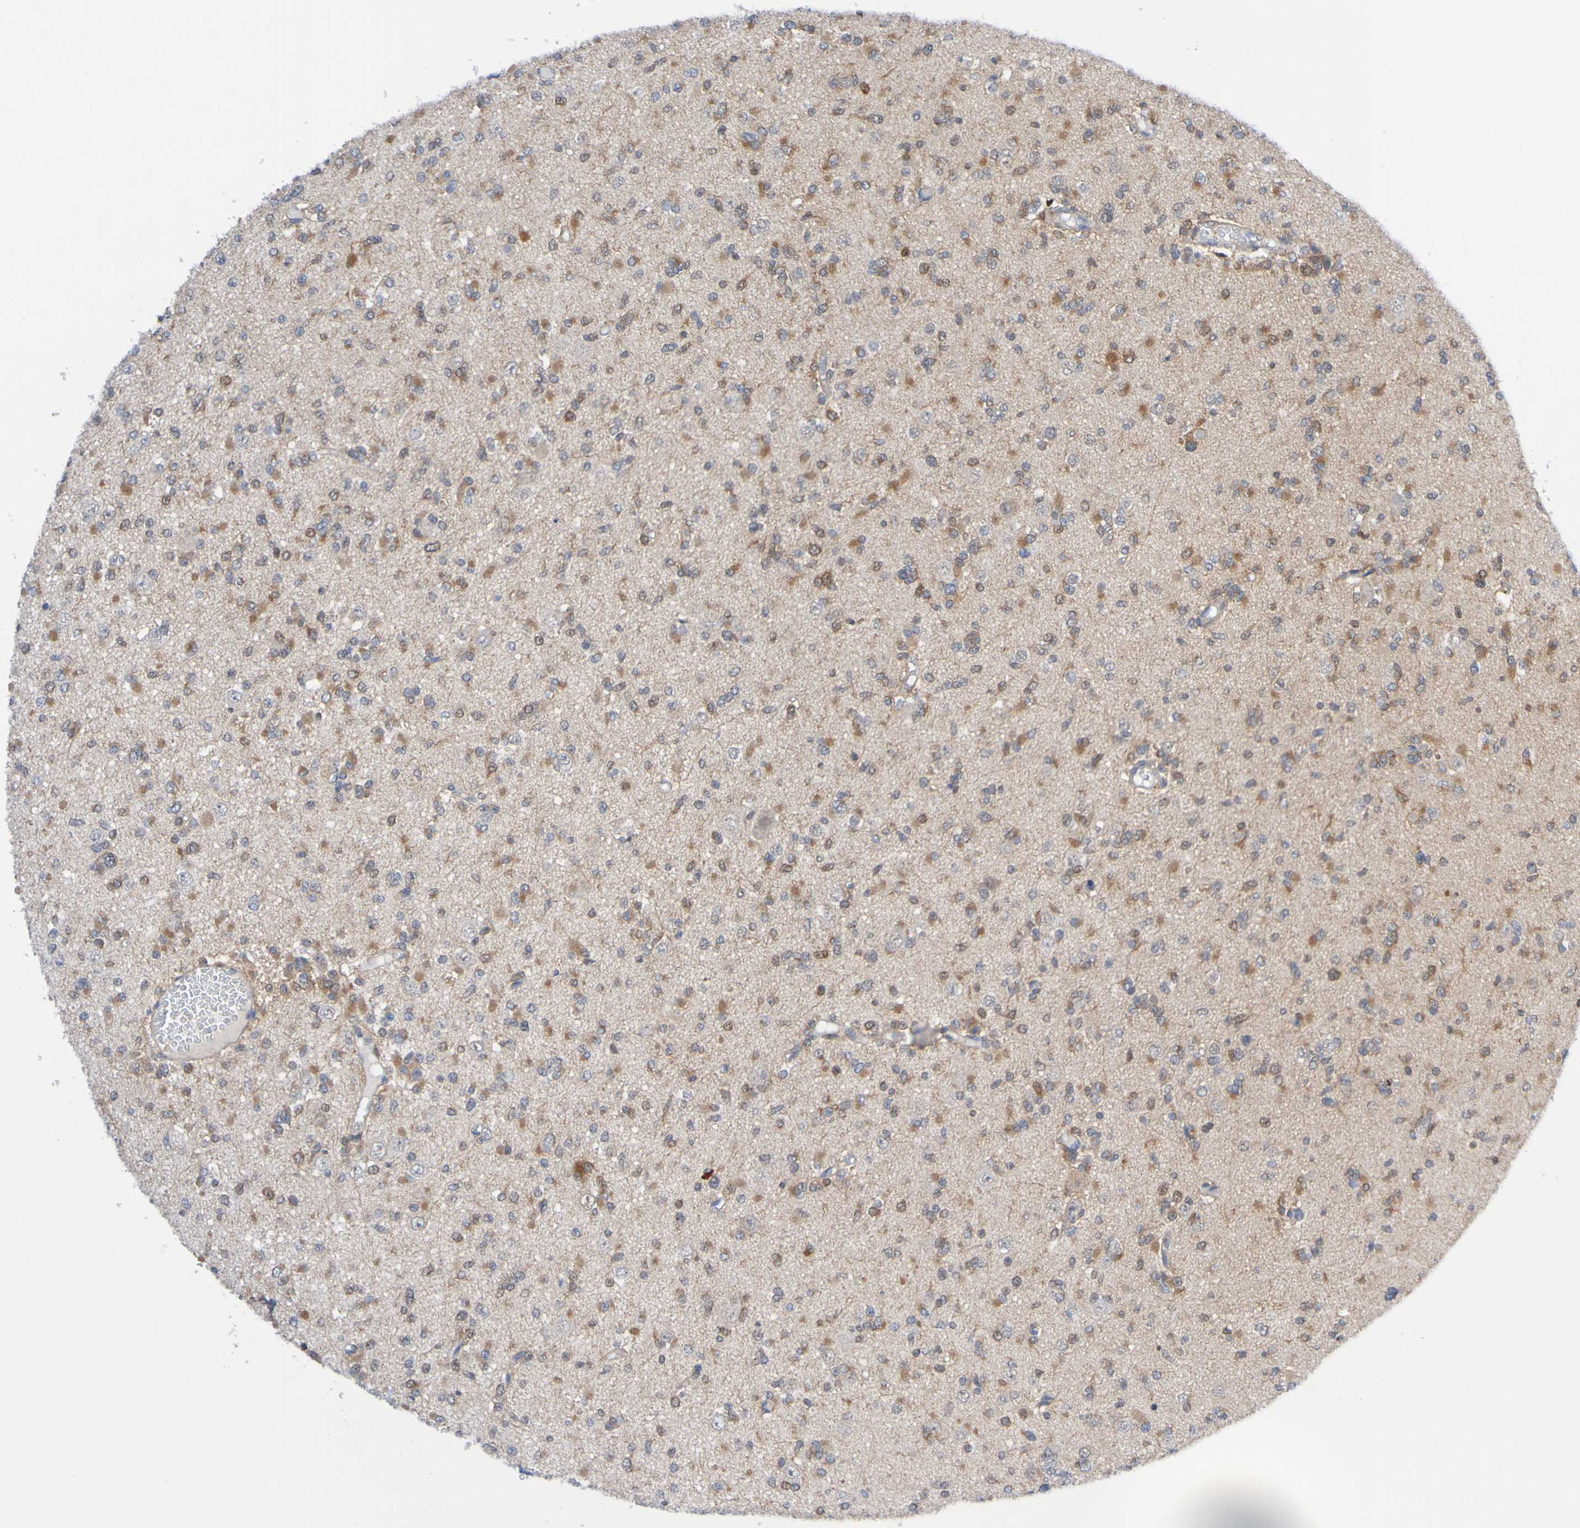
{"staining": {"intensity": "weak", "quantity": "25%-75%", "location": "cytoplasmic/membranous"}, "tissue": "glioma", "cell_type": "Tumor cells", "image_type": "cancer", "snomed": [{"axis": "morphology", "description": "Glioma, malignant, Low grade"}, {"axis": "topography", "description": "Brain"}], "caption": "Protein staining of glioma tissue shows weak cytoplasmic/membranous expression in approximately 25%-75% of tumor cells.", "gene": "ATIC", "patient": {"sex": "female", "age": 22}}